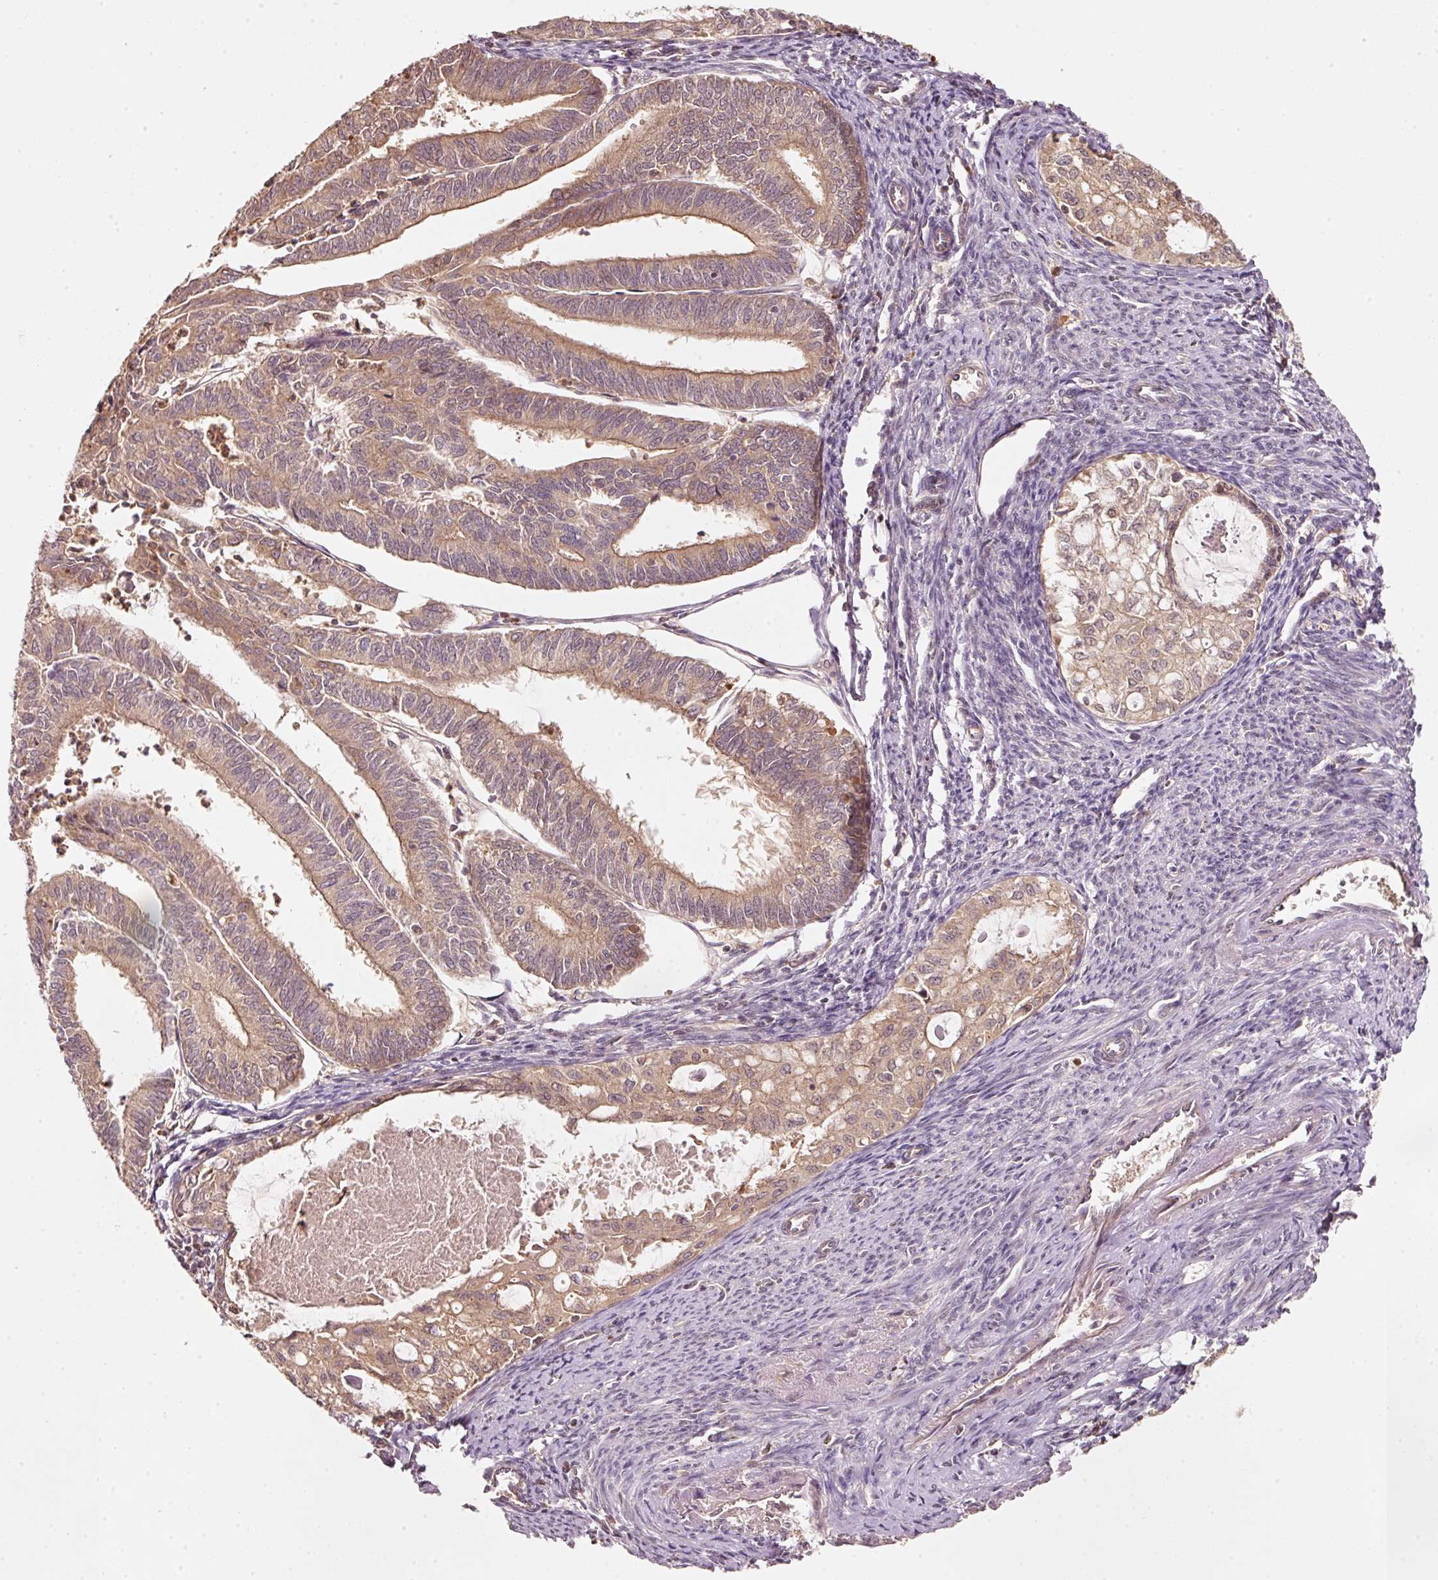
{"staining": {"intensity": "moderate", "quantity": ">75%", "location": "cytoplasmic/membranous"}, "tissue": "endometrial cancer", "cell_type": "Tumor cells", "image_type": "cancer", "snomed": [{"axis": "morphology", "description": "Adenocarcinoma, NOS"}, {"axis": "topography", "description": "Endometrium"}], "caption": "Immunohistochemical staining of endometrial cancer shows medium levels of moderate cytoplasmic/membranous positivity in approximately >75% of tumor cells.", "gene": "RRAS2", "patient": {"sex": "female", "age": 70}}